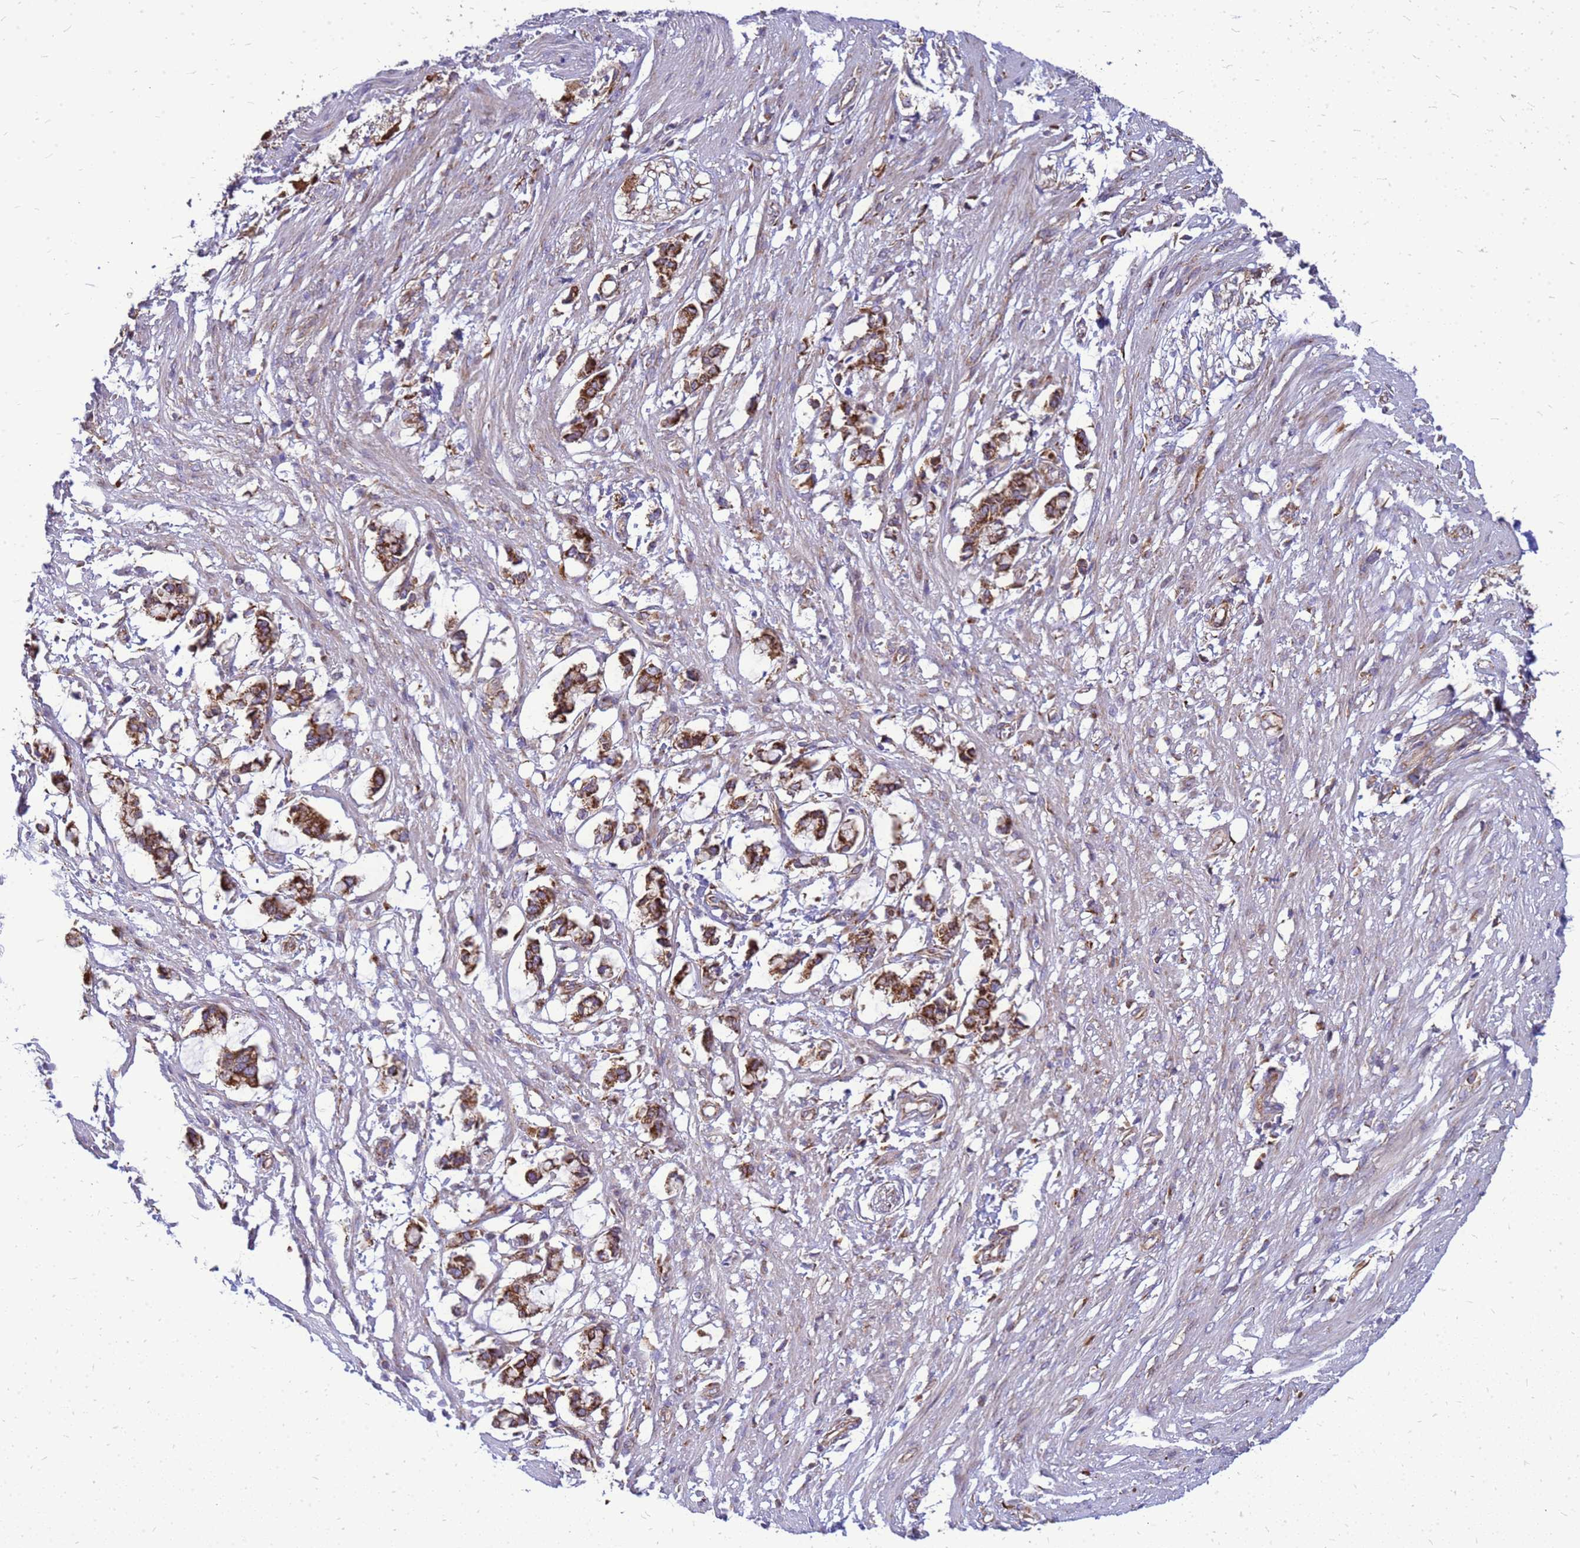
{"staining": {"intensity": "strong", "quantity": "25%-75%", "location": "cytoplasmic/membranous"}, "tissue": "smooth muscle", "cell_type": "Smooth muscle cells", "image_type": "normal", "snomed": [{"axis": "morphology", "description": "Normal tissue, NOS"}, {"axis": "morphology", "description": "Adenocarcinoma, NOS"}, {"axis": "topography", "description": "Colon"}, {"axis": "topography", "description": "Peripheral nerve tissue"}], "caption": "An immunohistochemistry (IHC) image of unremarkable tissue is shown. Protein staining in brown labels strong cytoplasmic/membranous positivity in smooth muscle within smooth muscle cells. The staining was performed using DAB (3,3'-diaminobenzidine), with brown indicating positive protein expression. Nuclei are stained blue with hematoxylin.", "gene": "FSTL4", "patient": {"sex": "male", "age": 14}}